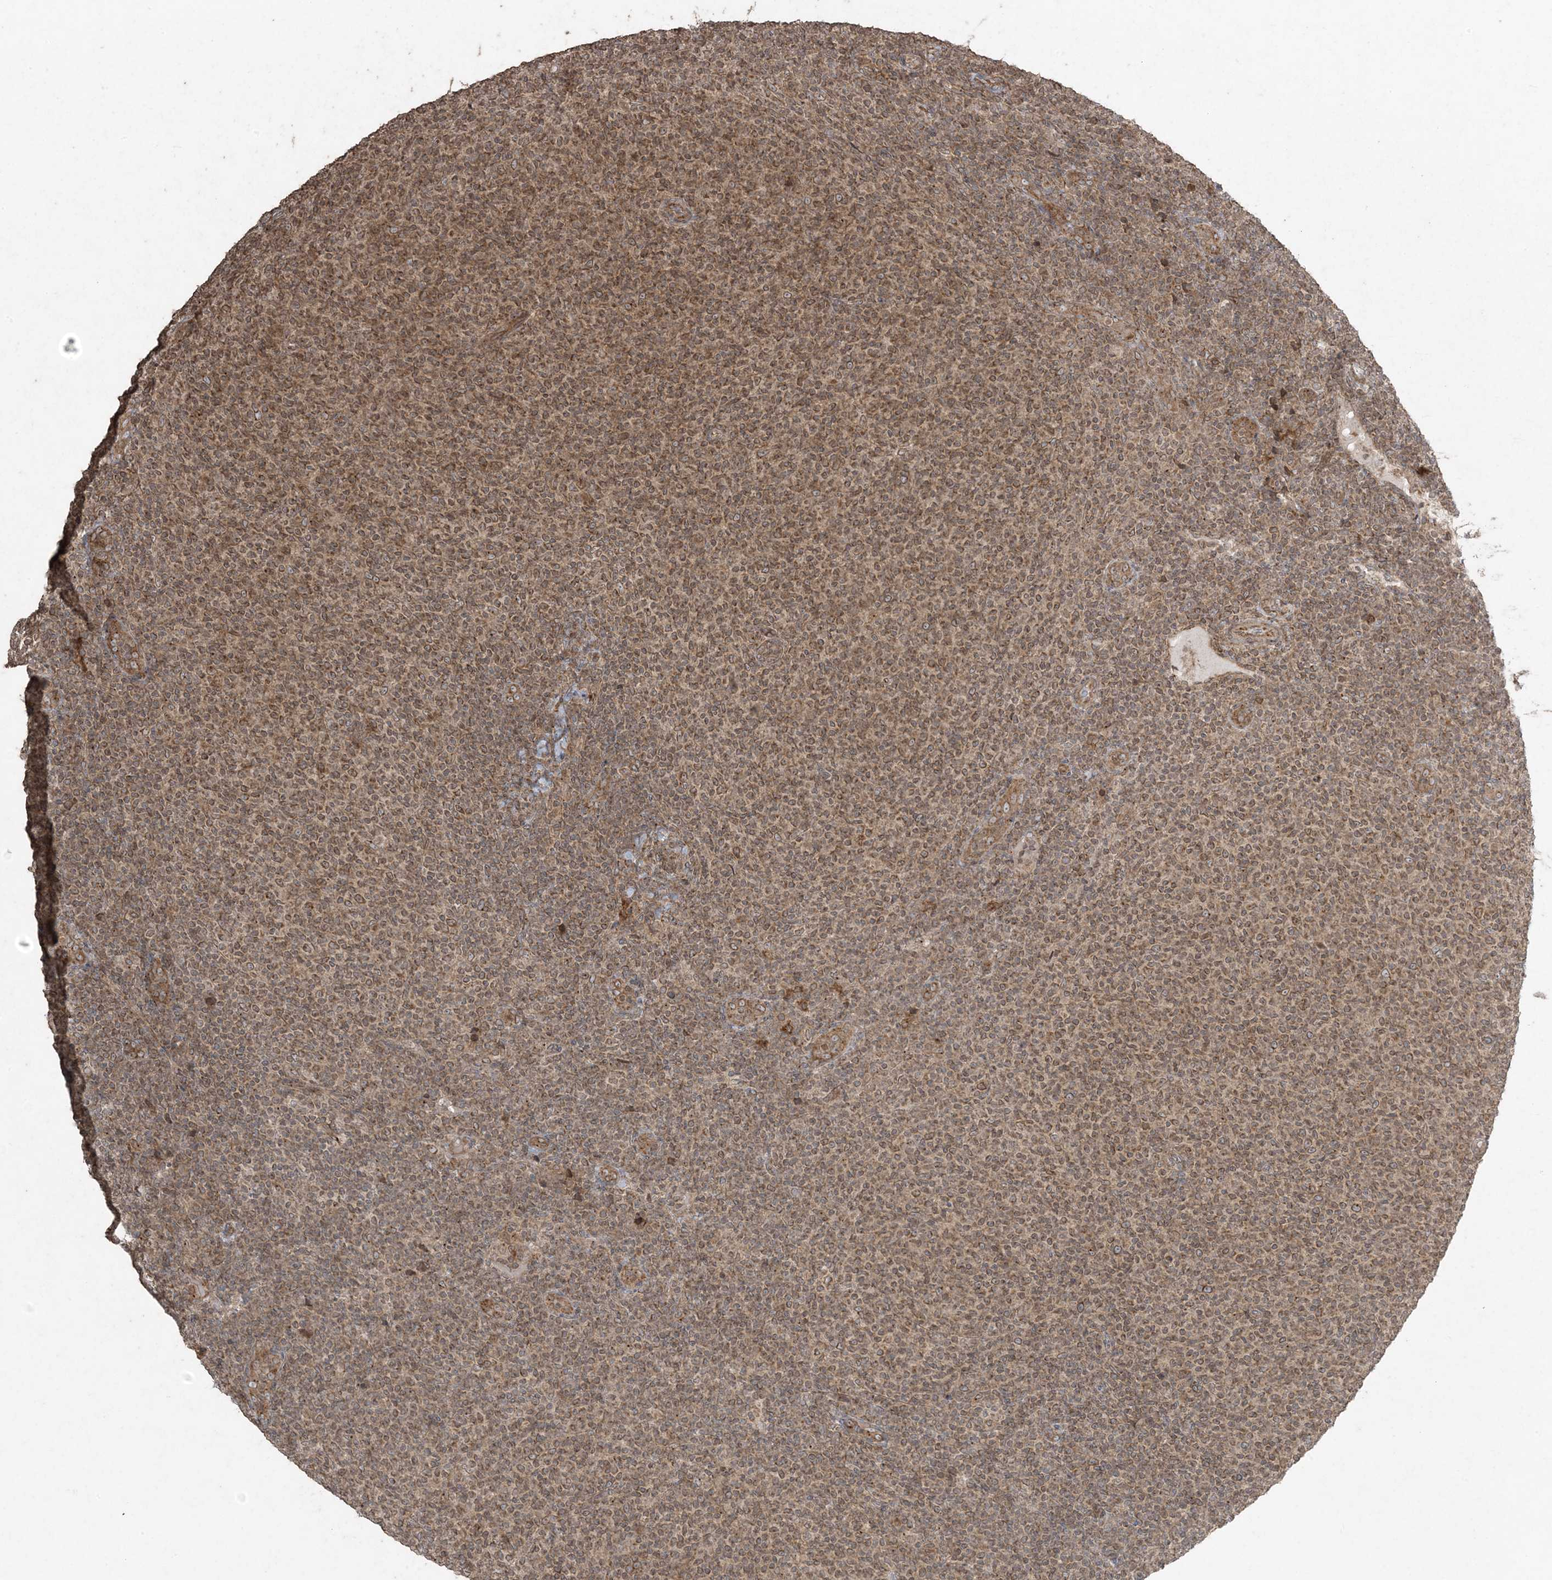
{"staining": {"intensity": "moderate", "quantity": ">75%", "location": "cytoplasmic/membranous"}, "tissue": "lymphoma", "cell_type": "Tumor cells", "image_type": "cancer", "snomed": [{"axis": "morphology", "description": "Malignant lymphoma, non-Hodgkin's type, Low grade"}, {"axis": "topography", "description": "Lymph node"}], "caption": "Protein expression analysis of human lymphoma reveals moderate cytoplasmic/membranous positivity in about >75% of tumor cells.", "gene": "DDX19B", "patient": {"sex": "male", "age": 66}}